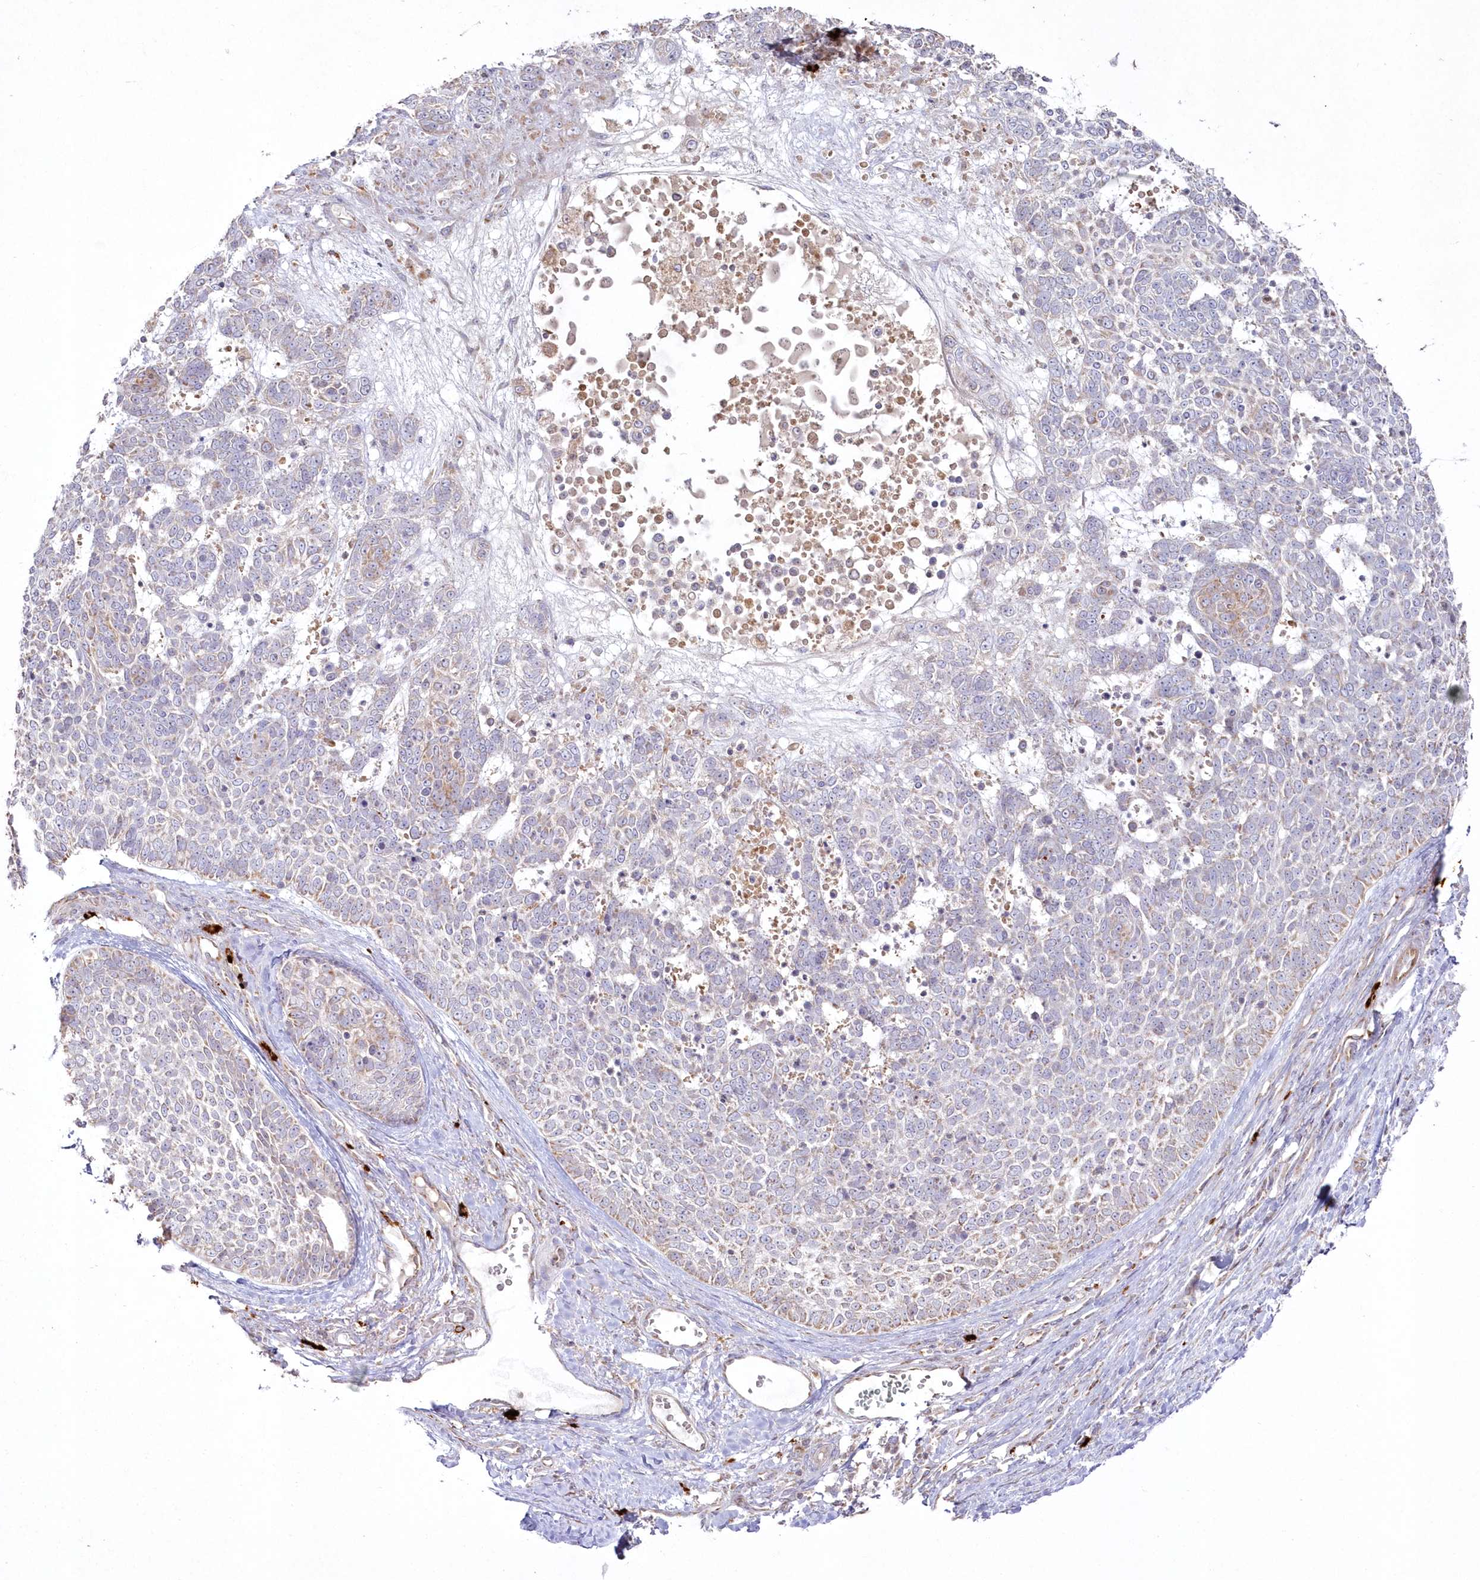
{"staining": {"intensity": "moderate", "quantity": "<25%", "location": "cytoplasmic/membranous"}, "tissue": "skin cancer", "cell_type": "Tumor cells", "image_type": "cancer", "snomed": [{"axis": "morphology", "description": "Basal cell carcinoma"}, {"axis": "topography", "description": "Skin"}], "caption": "Human basal cell carcinoma (skin) stained with a protein marker shows moderate staining in tumor cells.", "gene": "ARSB", "patient": {"sex": "female", "age": 81}}